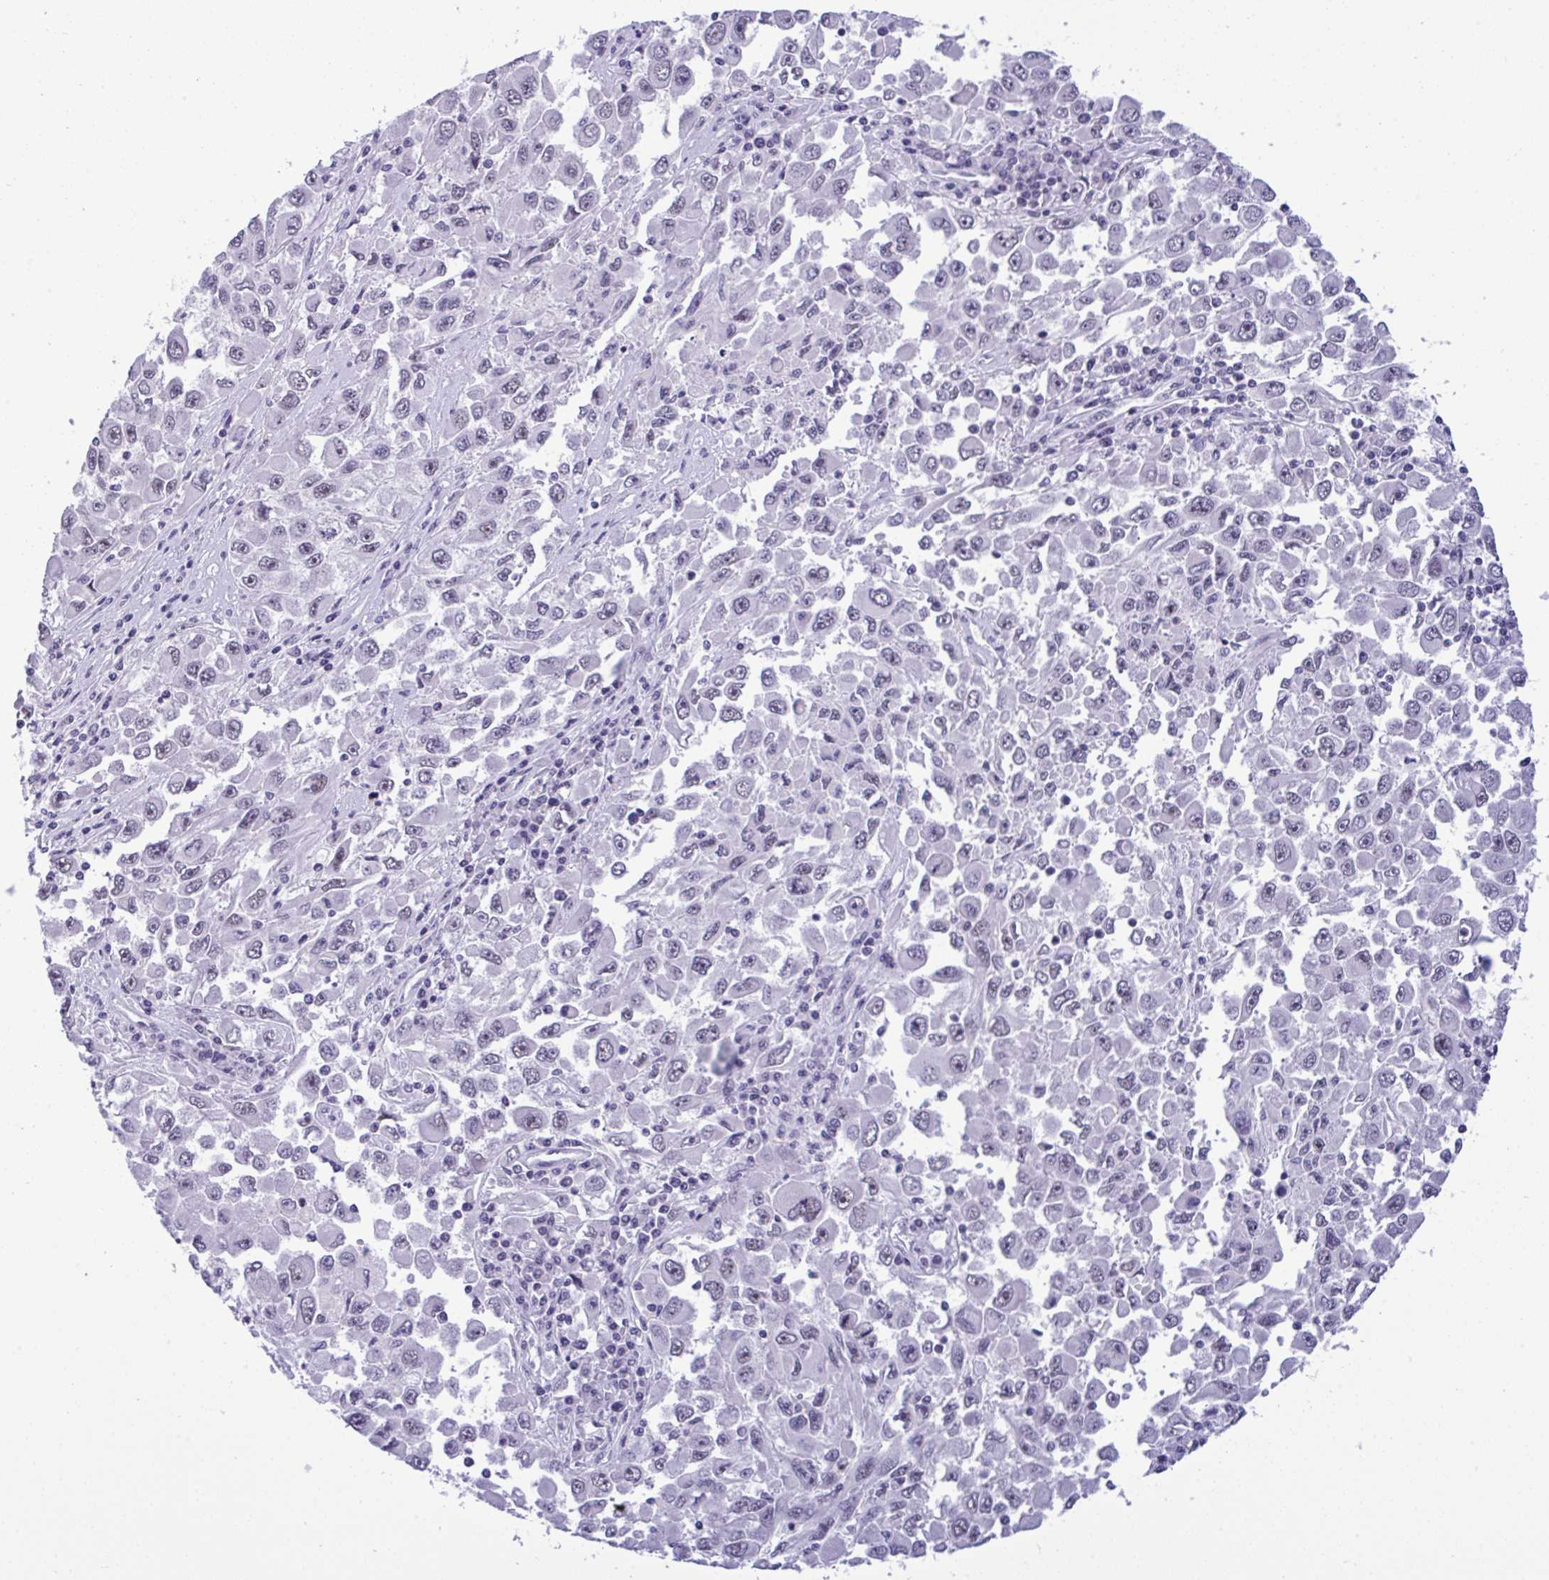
{"staining": {"intensity": "negative", "quantity": "none", "location": "none"}, "tissue": "melanoma", "cell_type": "Tumor cells", "image_type": "cancer", "snomed": [{"axis": "morphology", "description": "Malignant melanoma, Metastatic site"}, {"axis": "topography", "description": "Lymph node"}], "caption": "Tumor cells show no significant staining in melanoma. (Brightfield microscopy of DAB (3,3'-diaminobenzidine) immunohistochemistry (IHC) at high magnification).", "gene": "YBX2", "patient": {"sex": "female", "age": 67}}